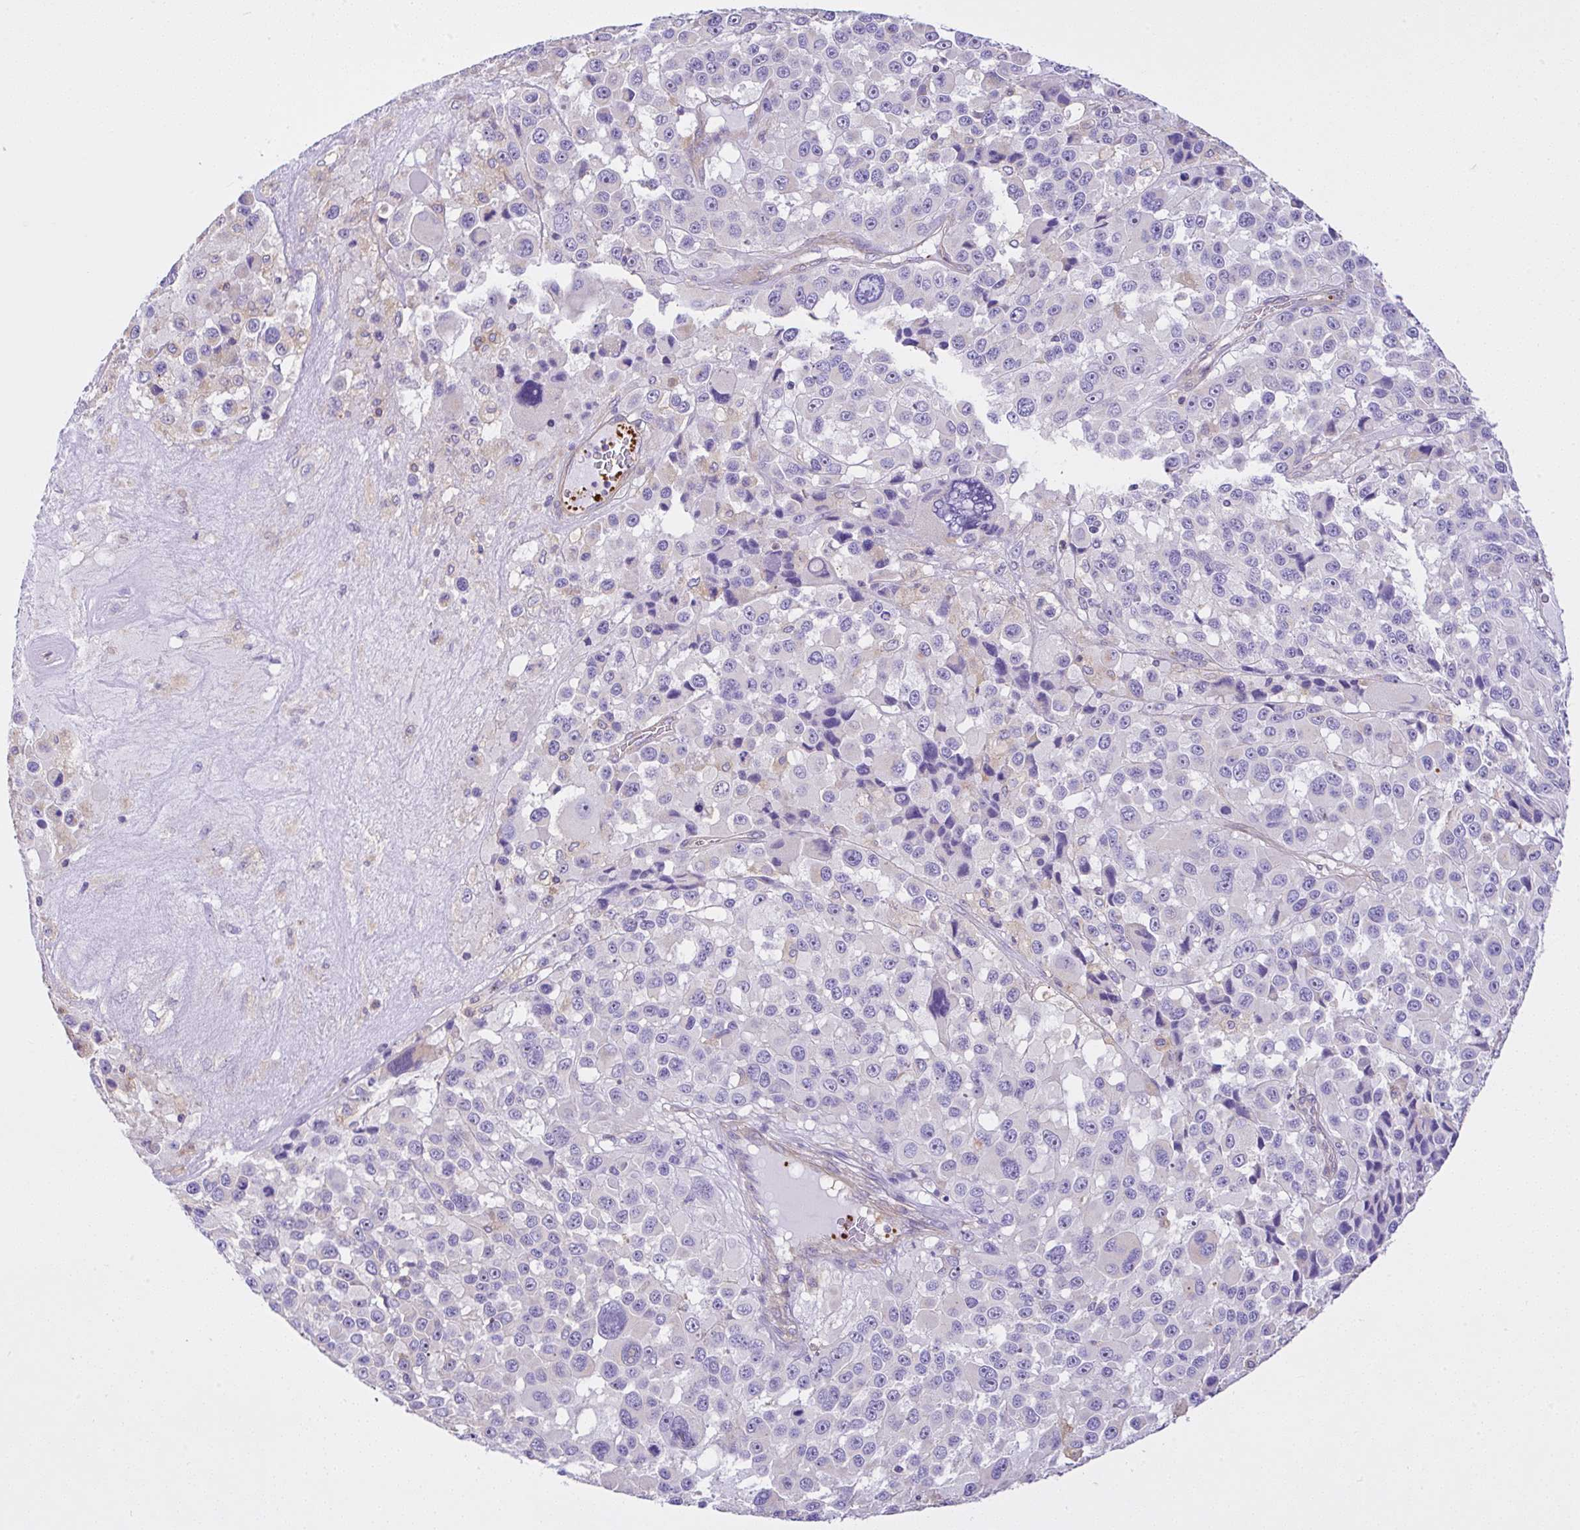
{"staining": {"intensity": "negative", "quantity": "none", "location": "none"}, "tissue": "melanoma", "cell_type": "Tumor cells", "image_type": "cancer", "snomed": [{"axis": "morphology", "description": "Malignant melanoma, Metastatic site"}, {"axis": "topography", "description": "Lymph node"}], "caption": "Immunohistochemical staining of human malignant melanoma (metastatic site) shows no significant positivity in tumor cells. (DAB (3,3'-diaminobenzidine) immunohistochemistry (IHC) visualized using brightfield microscopy, high magnification).", "gene": "CCDC142", "patient": {"sex": "female", "age": 65}}